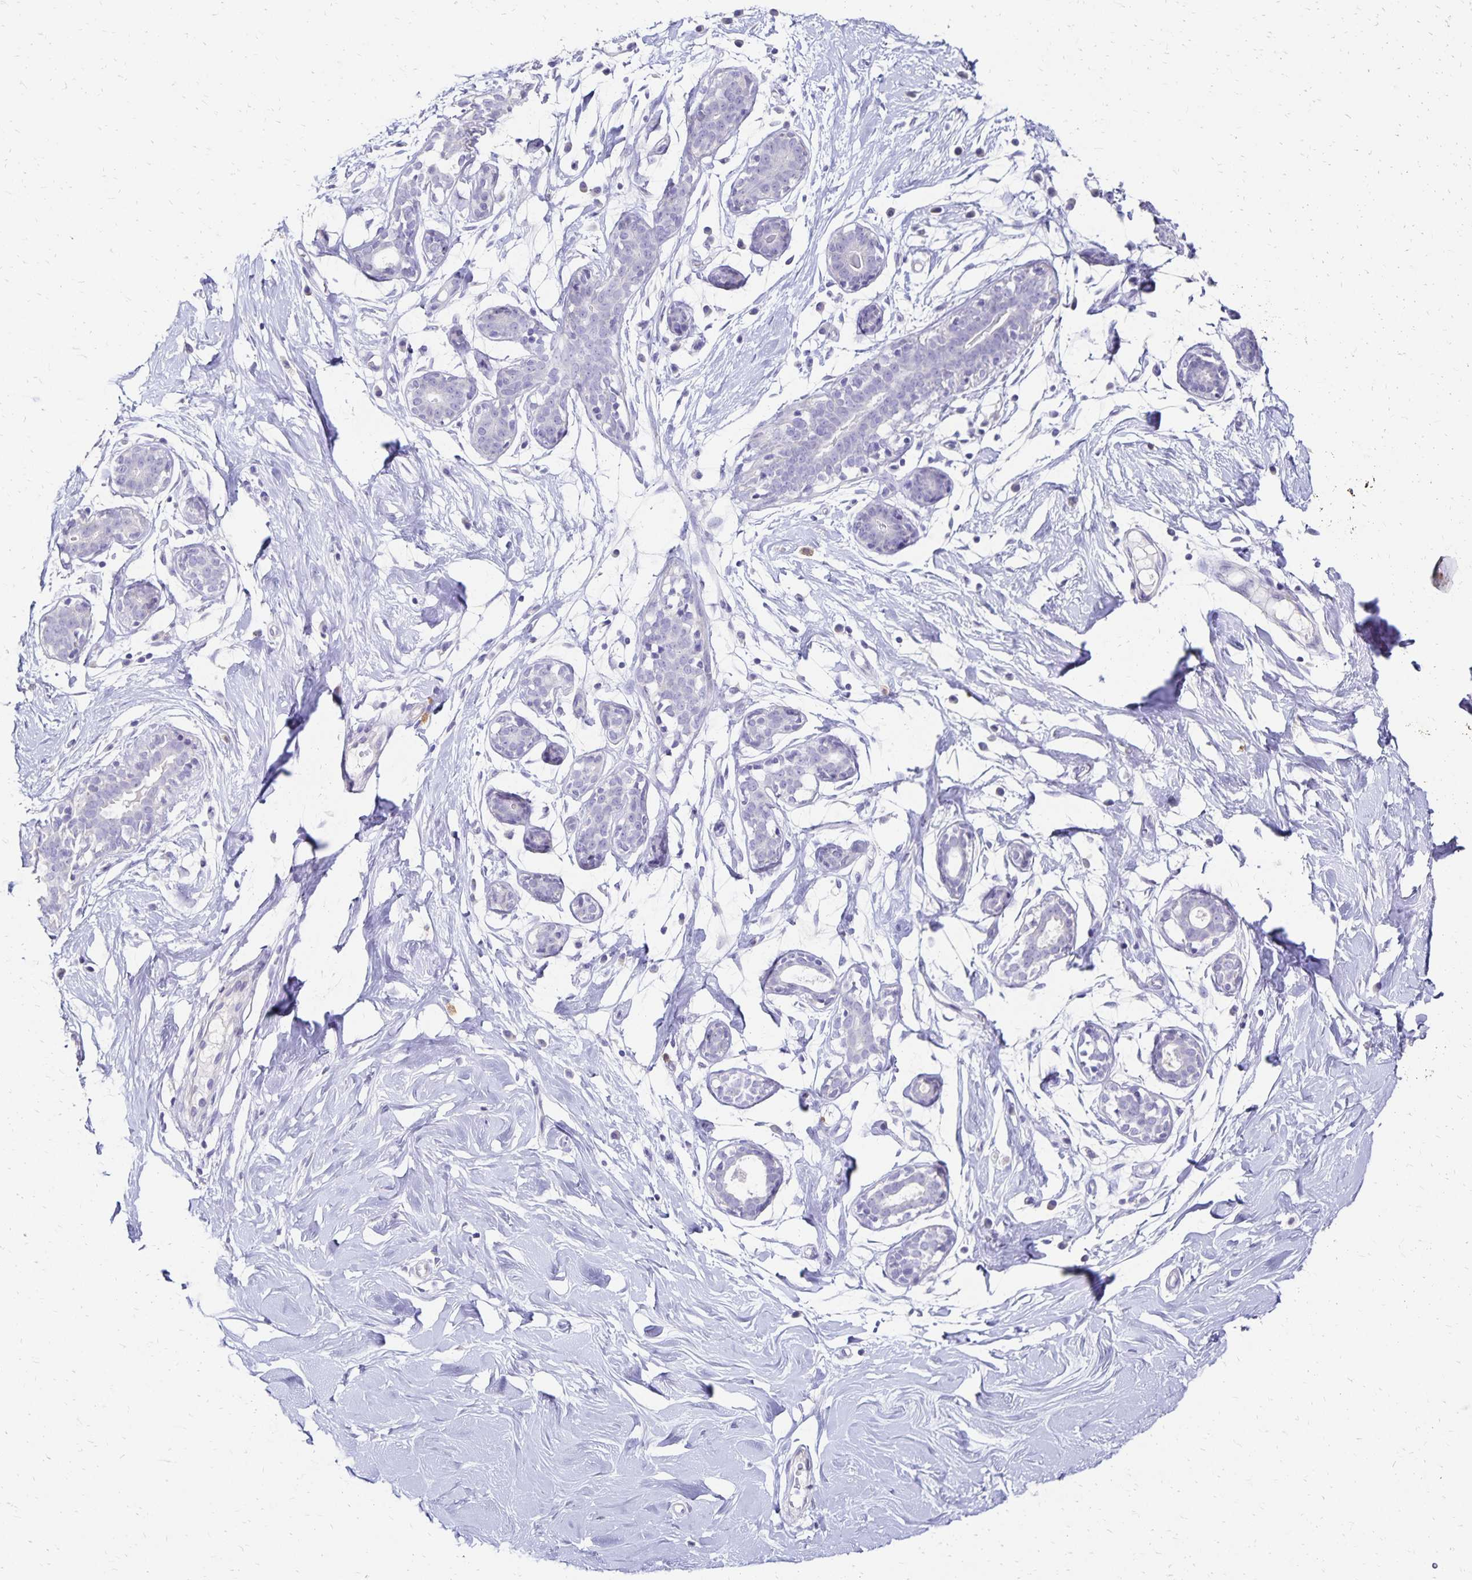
{"staining": {"intensity": "negative", "quantity": "none", "location": "none"}, "tissue": "breast", "cell_type": "Adipocytes", "image_type": "normal", "snomed": [{"axis": "morphology", "description": "Normal tissue, NOS"}, {"axis": "topography", "description": "Breast"}], "caption": "This is an IHC image of benign human breast. There is no positivity in adipocytes.", "gene": "DYNLT4", "patient": {"sex": "female", "age": 27}}